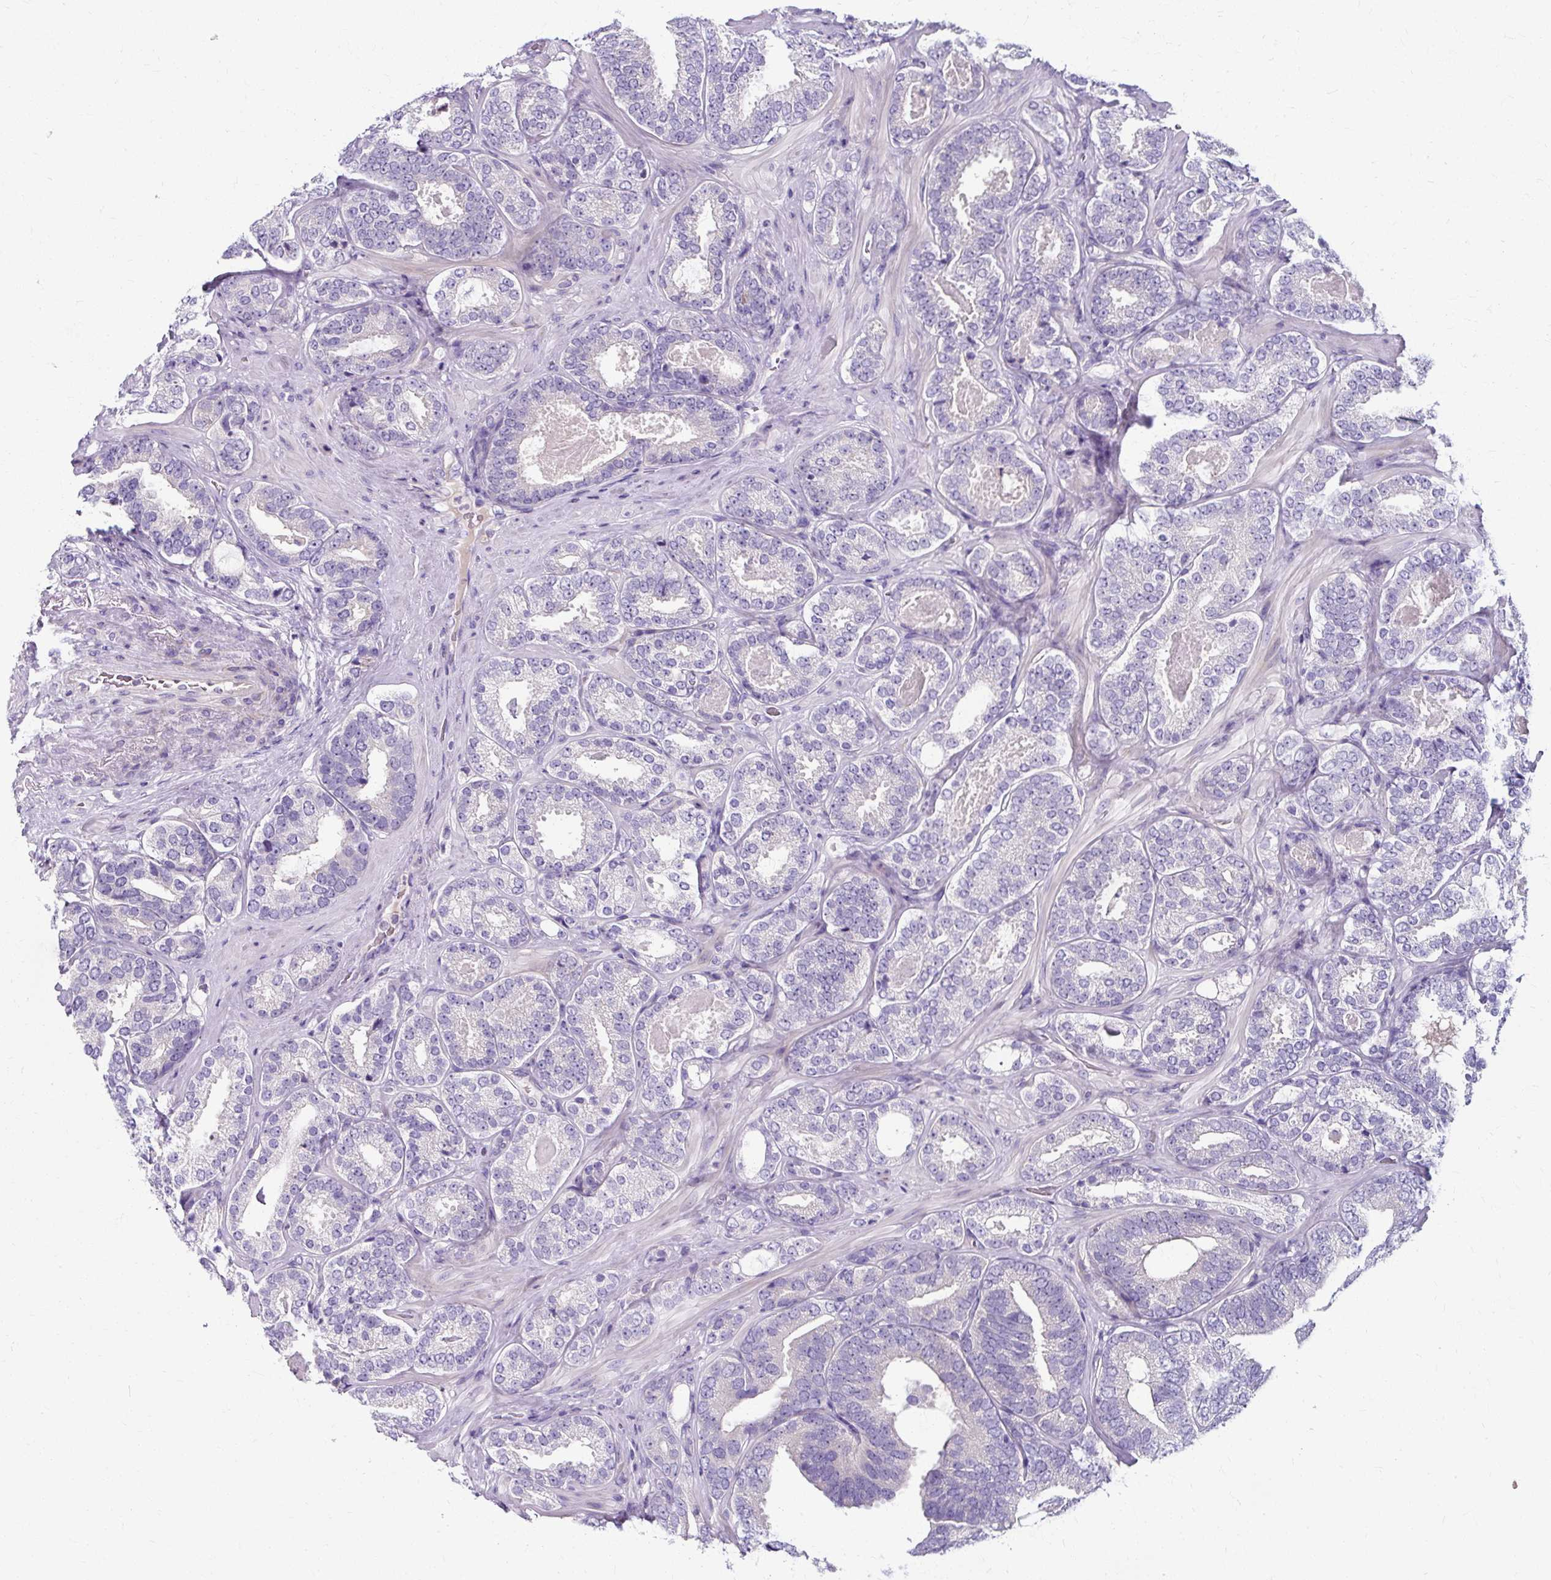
{"staining": {"intensity": "negative", "quantity": "none", "location": "none"}, "tissue": "prostate cancer", "cell_type": "Tumor cells", "image_type": "cancer", "snomed": [{"axis": "morphology", "description": "Adenocarcinoma, High grade"}, {"axis": "topography", "description": "Prostate"}], "caption": "IHC micrograph of neoplastic tissue: human prostate cancer (high-grade adenocarcinoma) stained with DAB demonstrates no significant protein expression in tumor cells.", "gene": "ZNF555", "patient": {"sex": "male", "age": 65}}